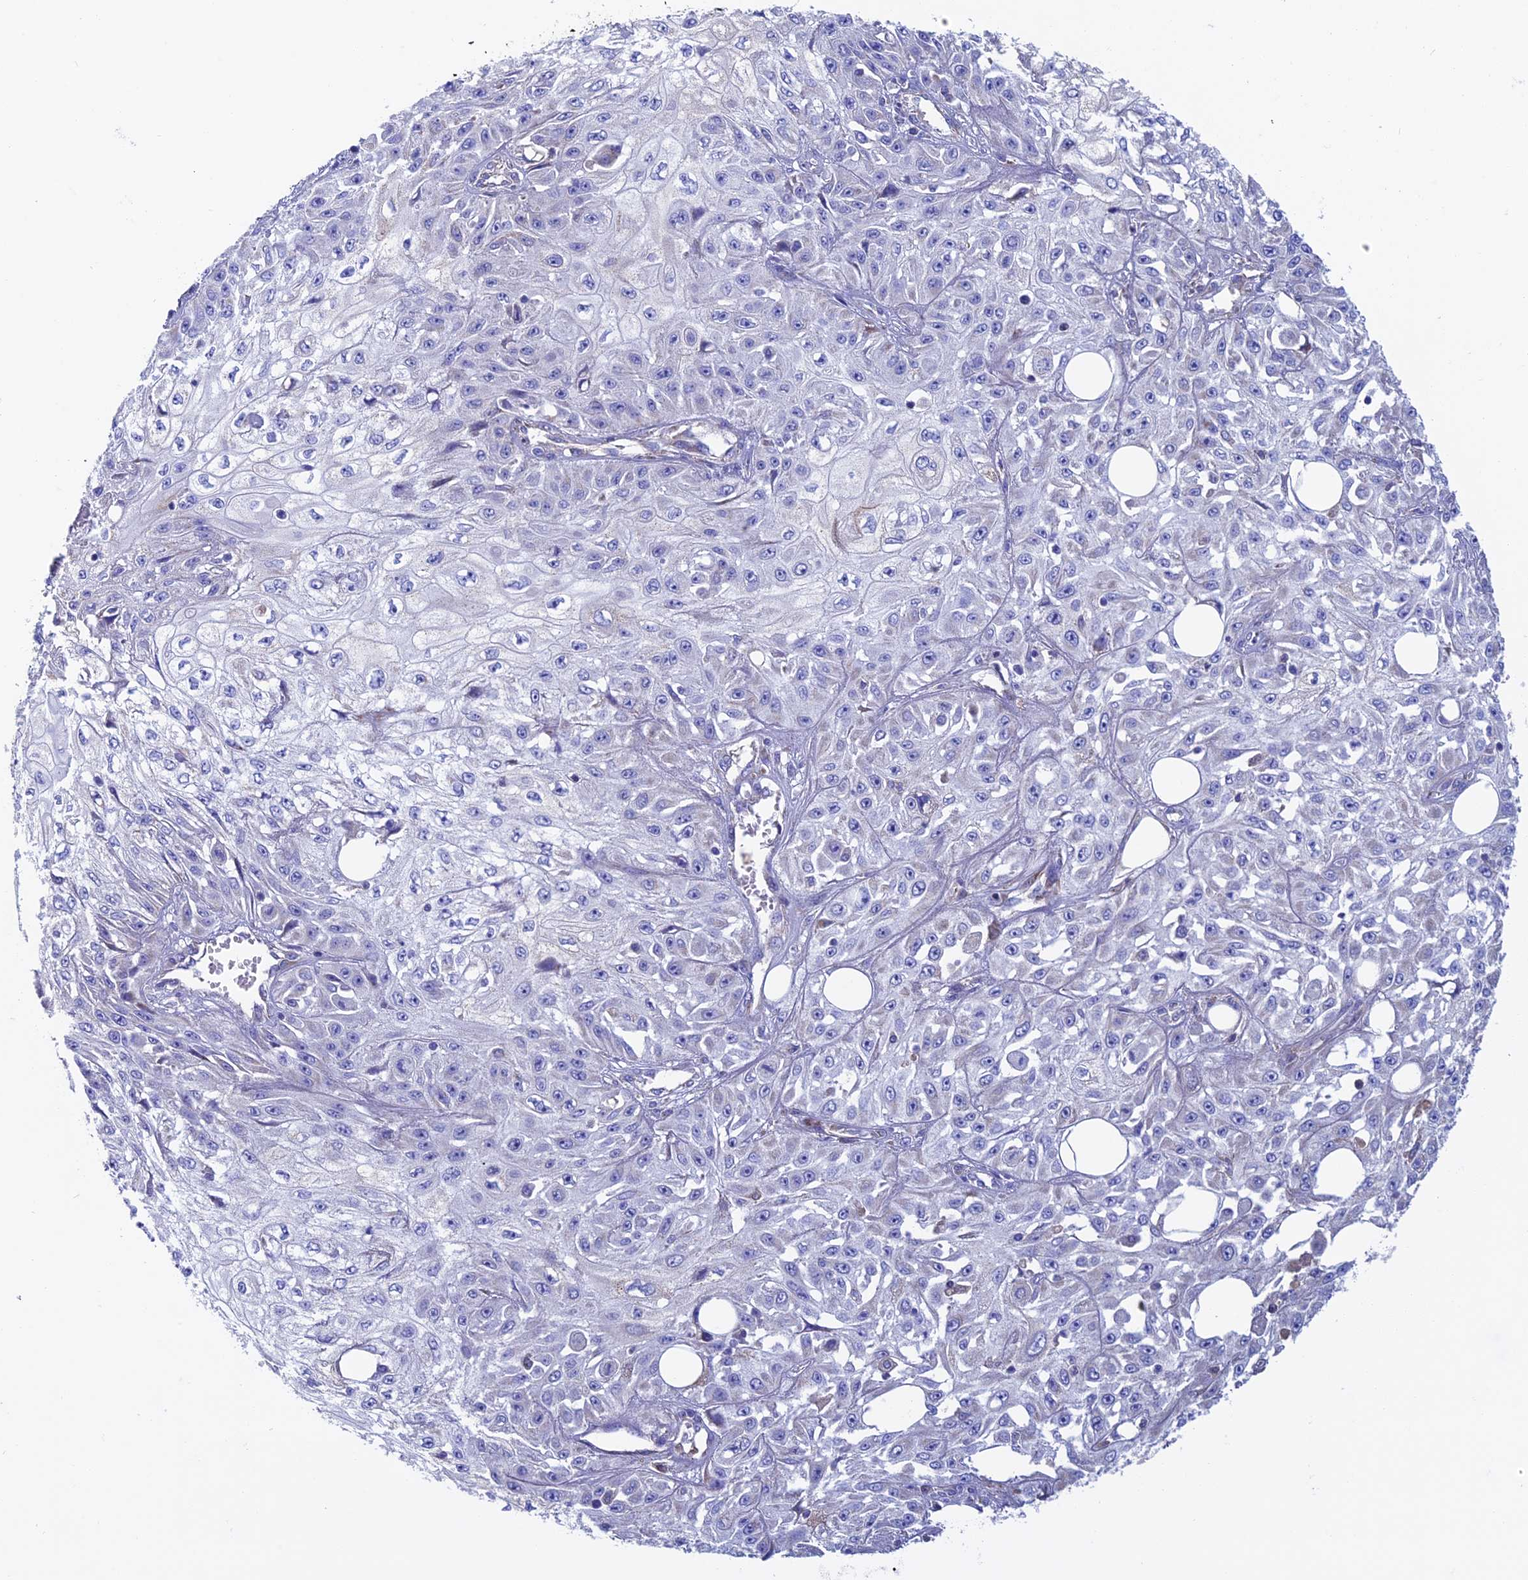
{"staining": {"intensity": "negative", "quantity": "none", "location": "none"}, "tissue": "skin cancer", "cell_type": "Tumor cells", "image_type": "cancer", "snomed": [{"axis": "morphology", "description": "Squamous cell carcinoma, NOS"}, {"axis": "morphology", "description": "Squamous cell carcinoma, metastatic, NOS"}, {"axis": "topography", "description": "Skin"}, {"axis": "topography", "description": "Lymph node"}], "caption": "Immunohistochemistry of metastatic squamous cell carcinoma (skin) shows no expression in tumor cells.", "gene": "SLC15A5", "patient": {"sex": "male", "age": 75}}